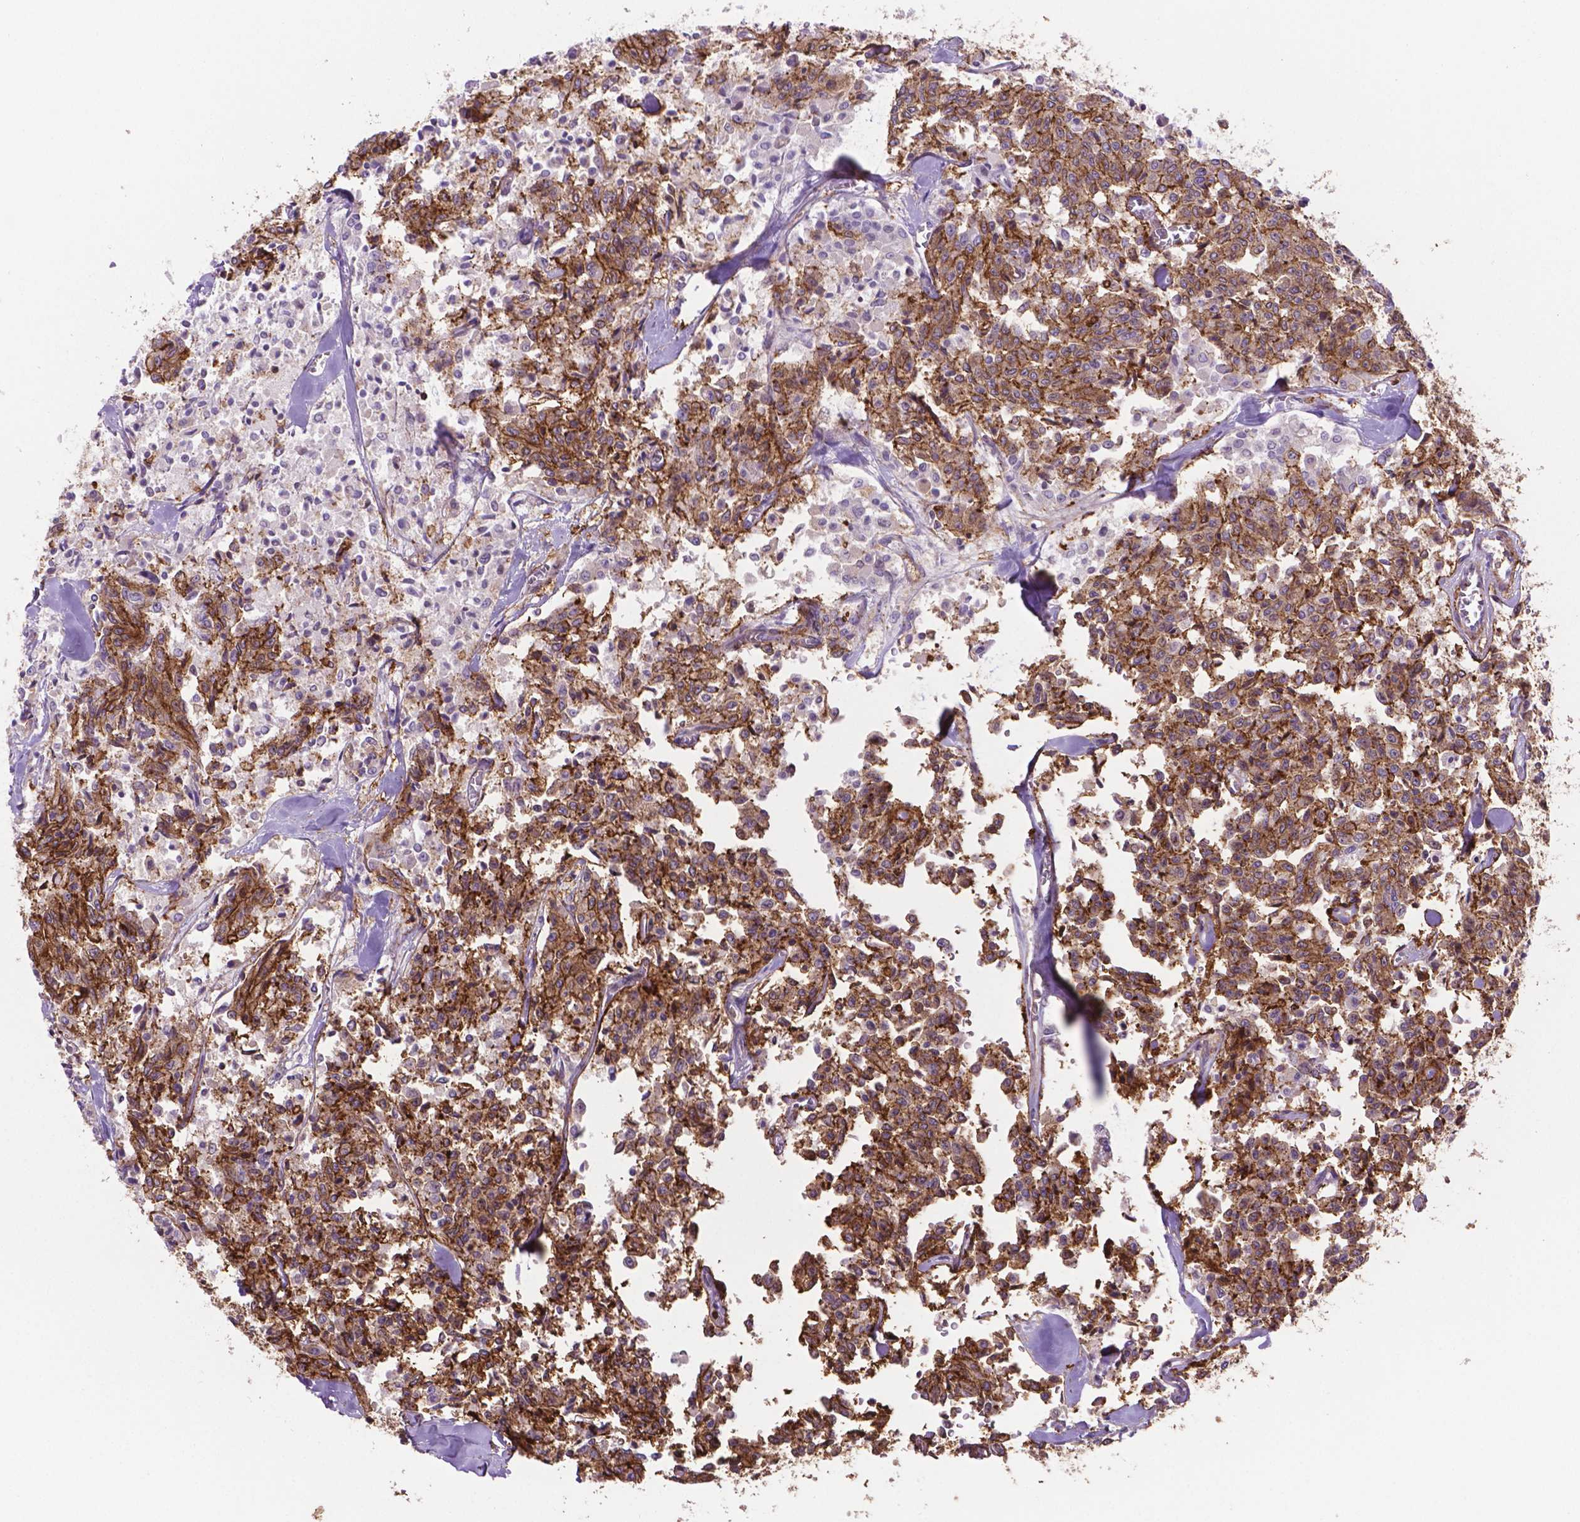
{"staining": {"intensity": "moderate", "quantity": ">75%", "location": "cytoplasmic/membranous"}, "tissue": "carcinoid", "cell_type": "Tumor cells", "image_type": "cancer", "snomed": [{"axis": "morphology", "description": "Carcinoid, malignant, NOS"}, {"axis": "topography", "description": "Lung"}], "caption": "Moderate cytoplasmic/membranous expression for a protein is identified in about >75% of tumor cells of carcinoid using immunohistochemistry (IHC).", "gene": "ACAD10", "patient": {"sex": "male", "age": 71}}